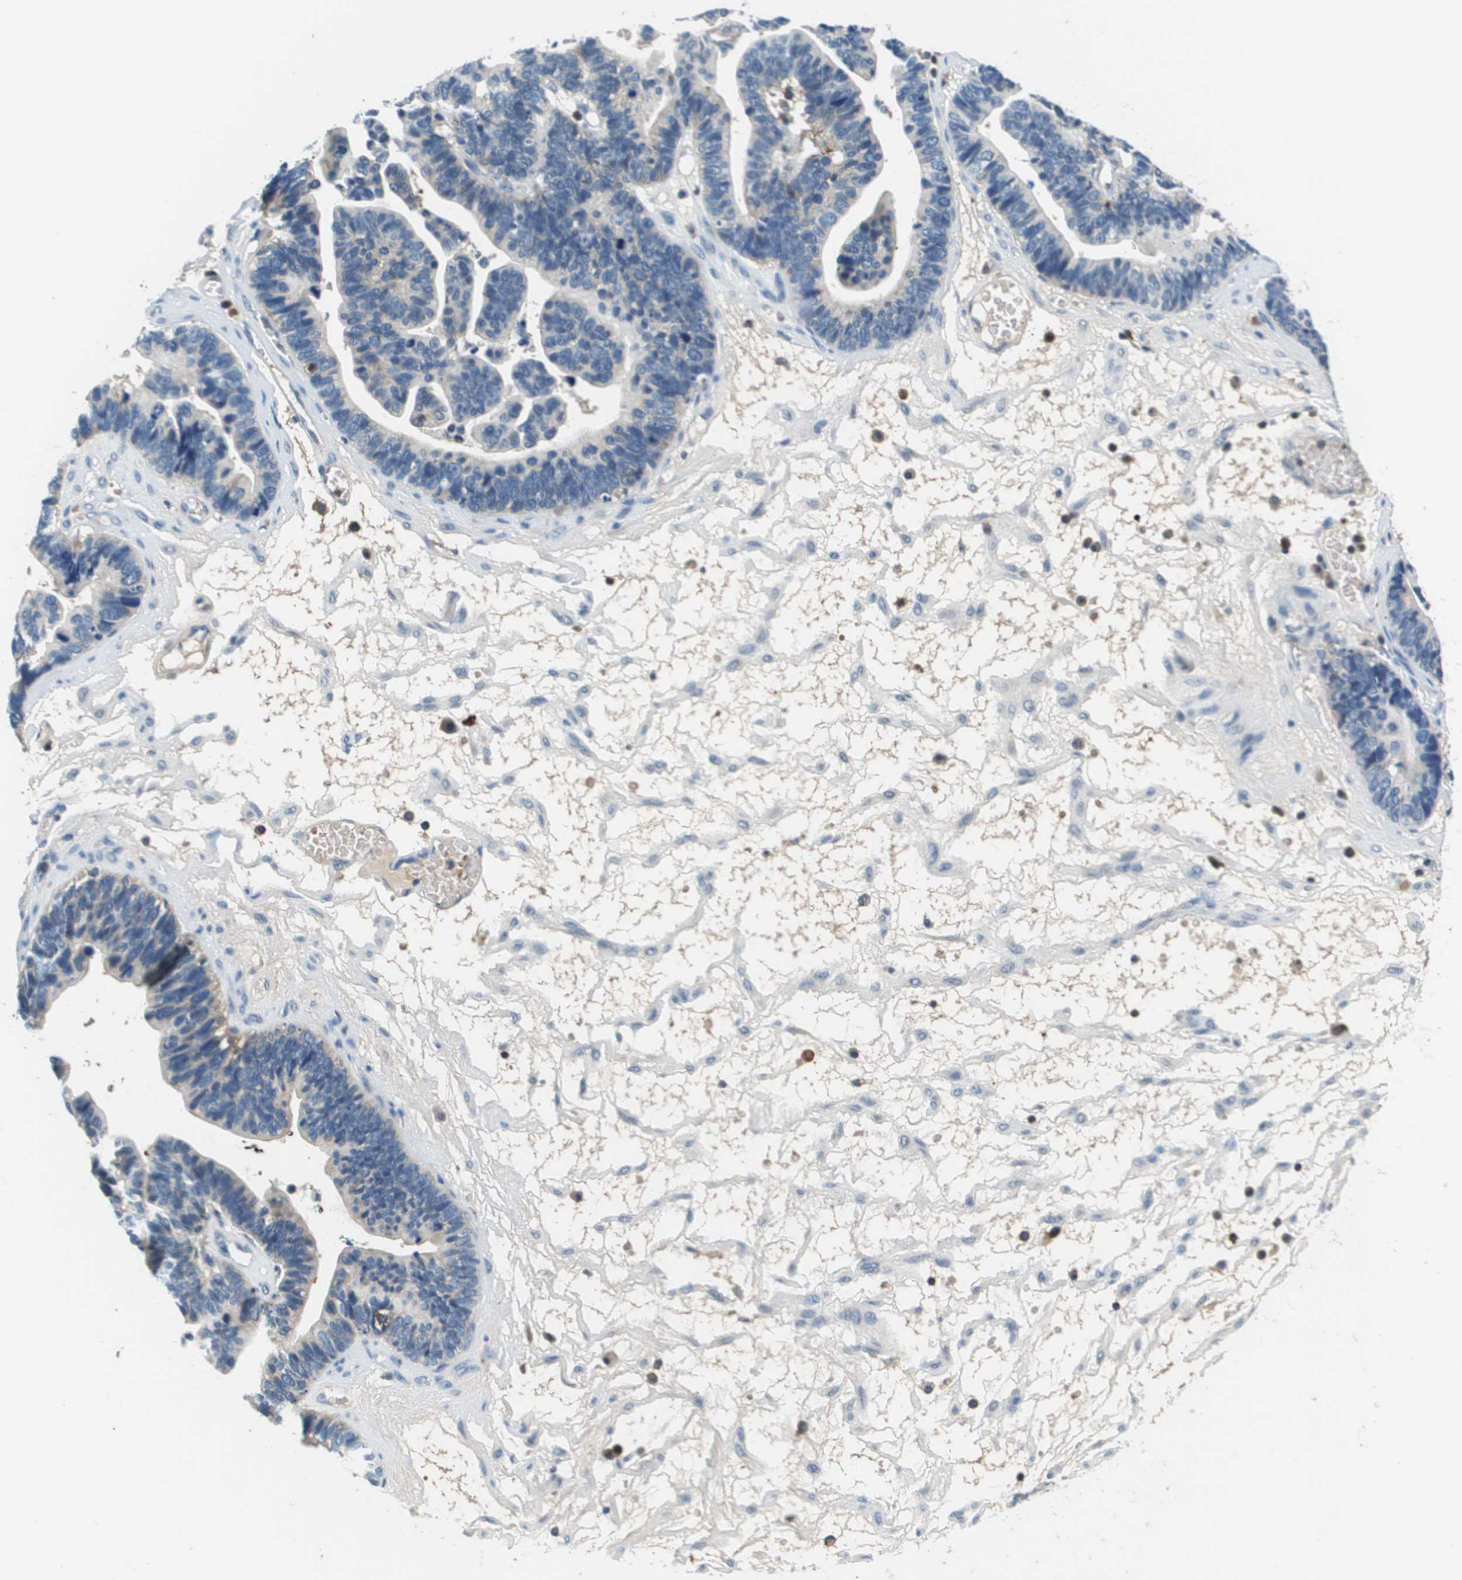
{"staining": {"intensity": "negative", "quantity": "none", "location": "none"}, "tissue": "ovarian cancer", "cell_type": "Tumor cells", "image_type": "cancer", "snomed": [{"axis": "morphology", "description": "Cystadenocarcinoma, serous, NOS"}, {"axis": "topography", "description": "Ovary"}], "caption": "This is an immunohistochemistry (IHC) histopathology image of ovarian cancer. There is no positivity in tumor cells.", "gene": "KCNQ5", "patient": {"sex": "female", "age": 56}}